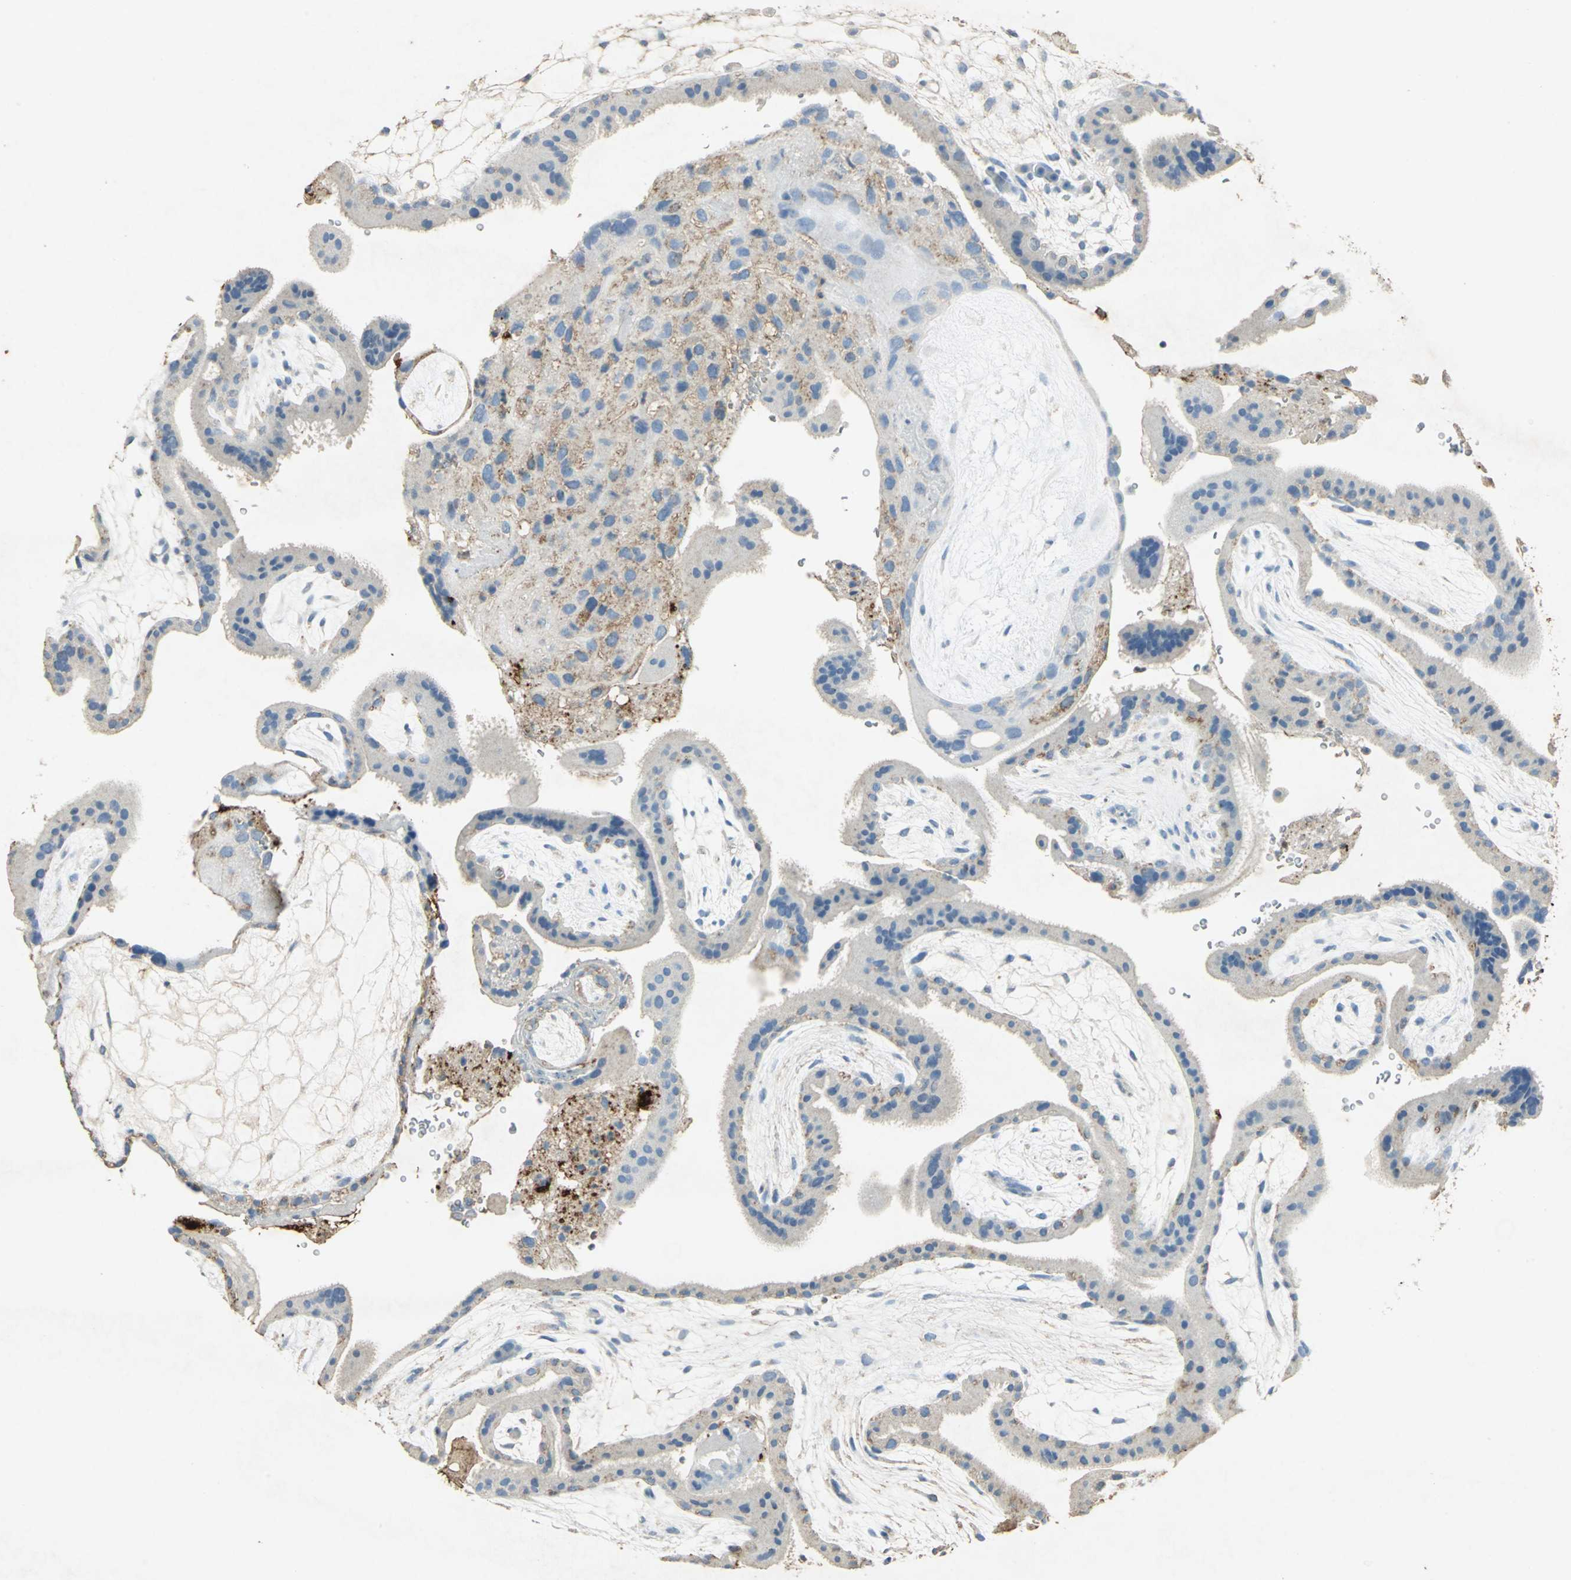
{"staining": {"intensity": "weak", "quantity": "25%-75%", "location": "cytoplasmic/membranous"}, "tissue": "placenta", "cell_type": "Decidual cells", "image_type": "normal", "snomed": [{"axis": "morphology", "description": "Normal tissue, NOS"}, {"axis": "topography", "description": "Placenta"}], "caption": "Weak cytoplasmic/membranous staining is present in about 25%-75% of decidual cells in normal placenta. (Stains: DAB in brown, nuclei in blue, Microscopy: brightfield microscopy at high magnification).", "gene": "CAMK2B", "patient": {"sex": "female", "age": 19}}